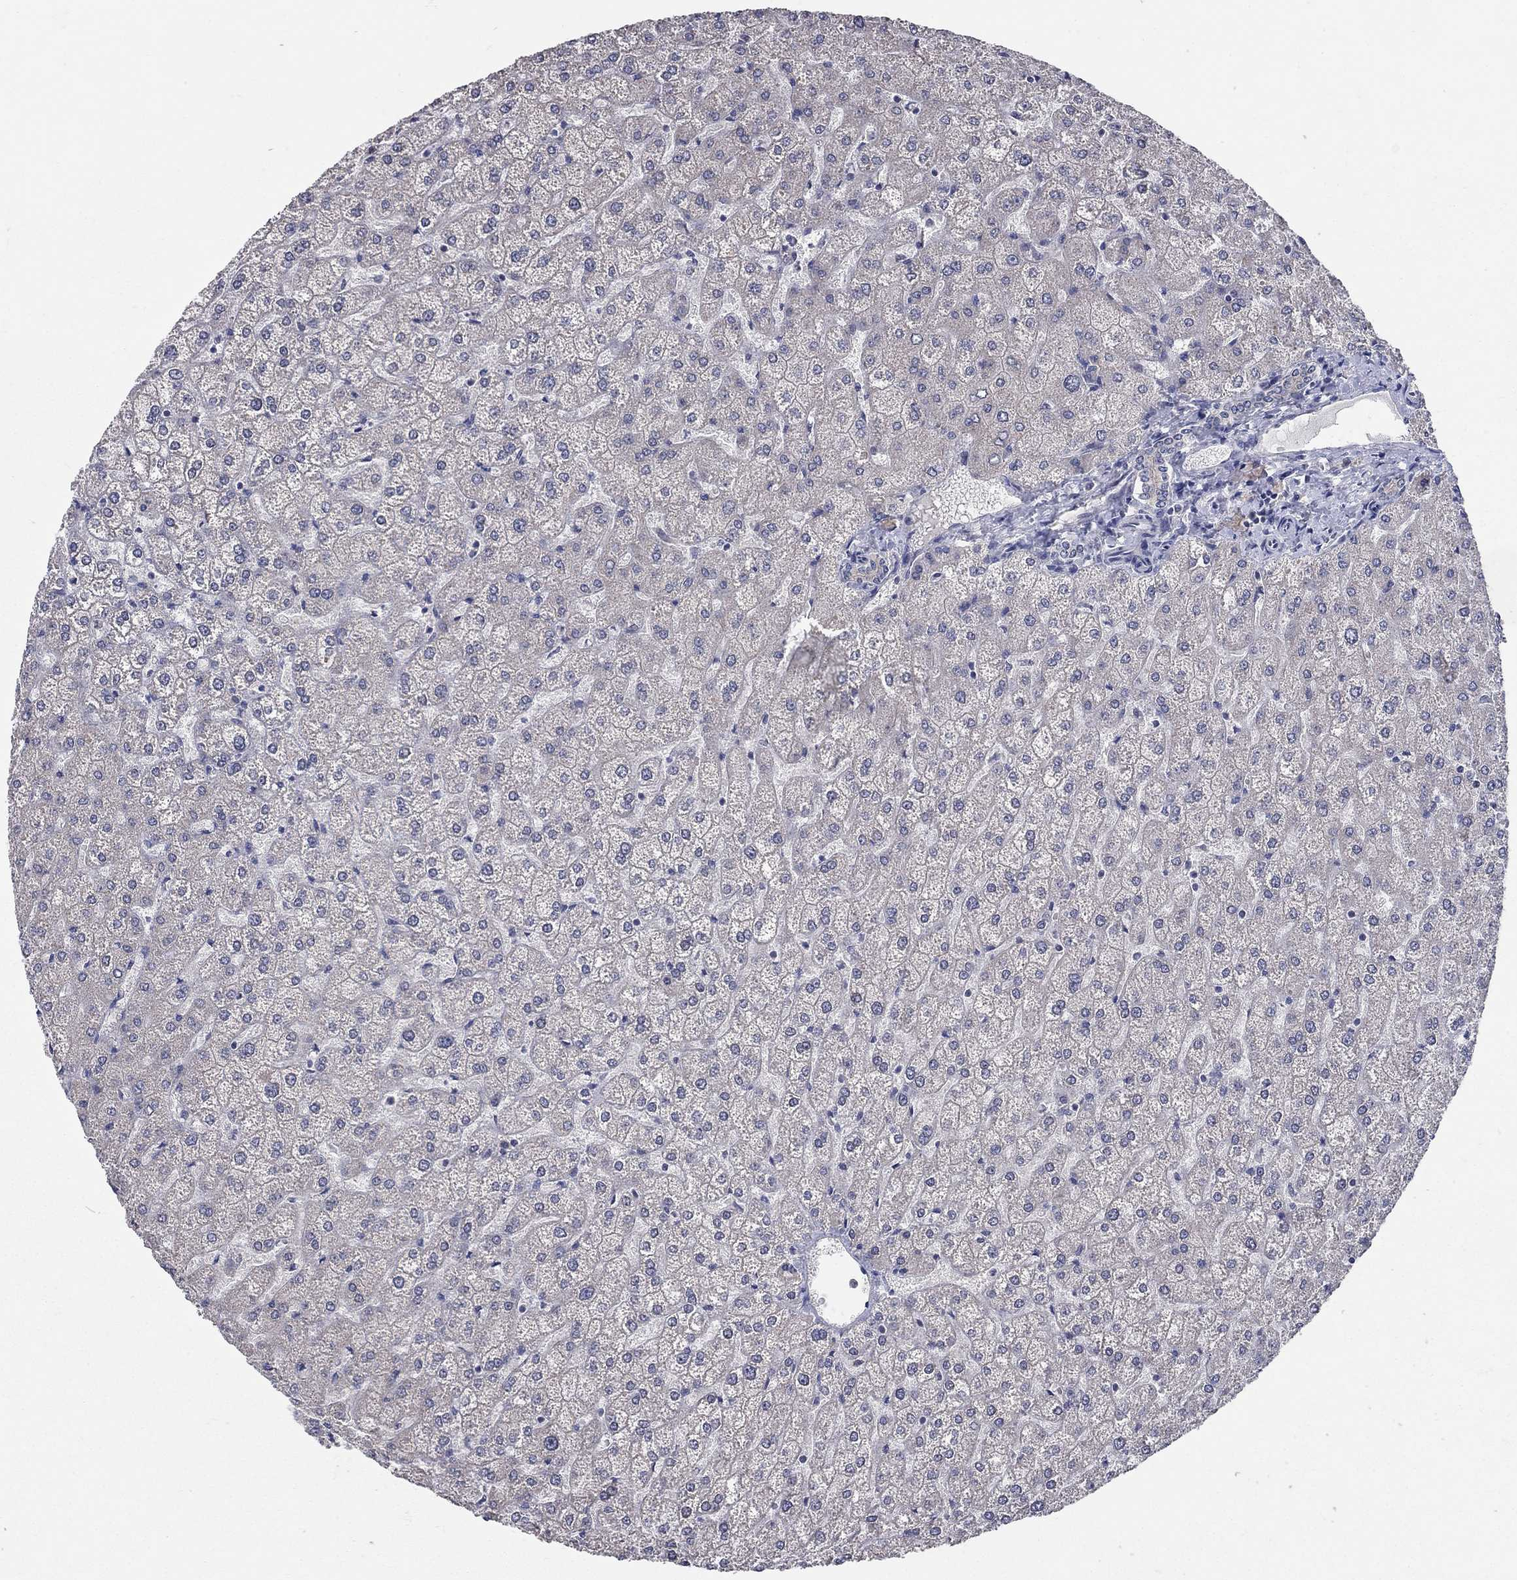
{"staining": {"intensity": "negative", "quantity": "none", "location": "none"}, "tissue": "liver", "cell_type": "Cholangiocytes", "image_type": "normal", "snomed": [{"axis": "morphology", "description": "Normal tissue, NOS"}, {"axis": "topography", "description": "Liver"}], "caption": "Immunohistochemistry (IHC) image of unremarkable liver: human liver stained with DAB (3,3'-diaminobenzidine) displays no significant protein positivity in cholangiocytes. (DAB IHC with hematoxylin counter stain).", "gene": "WASF3", "patient": {"sex": "female", "age": 32}}